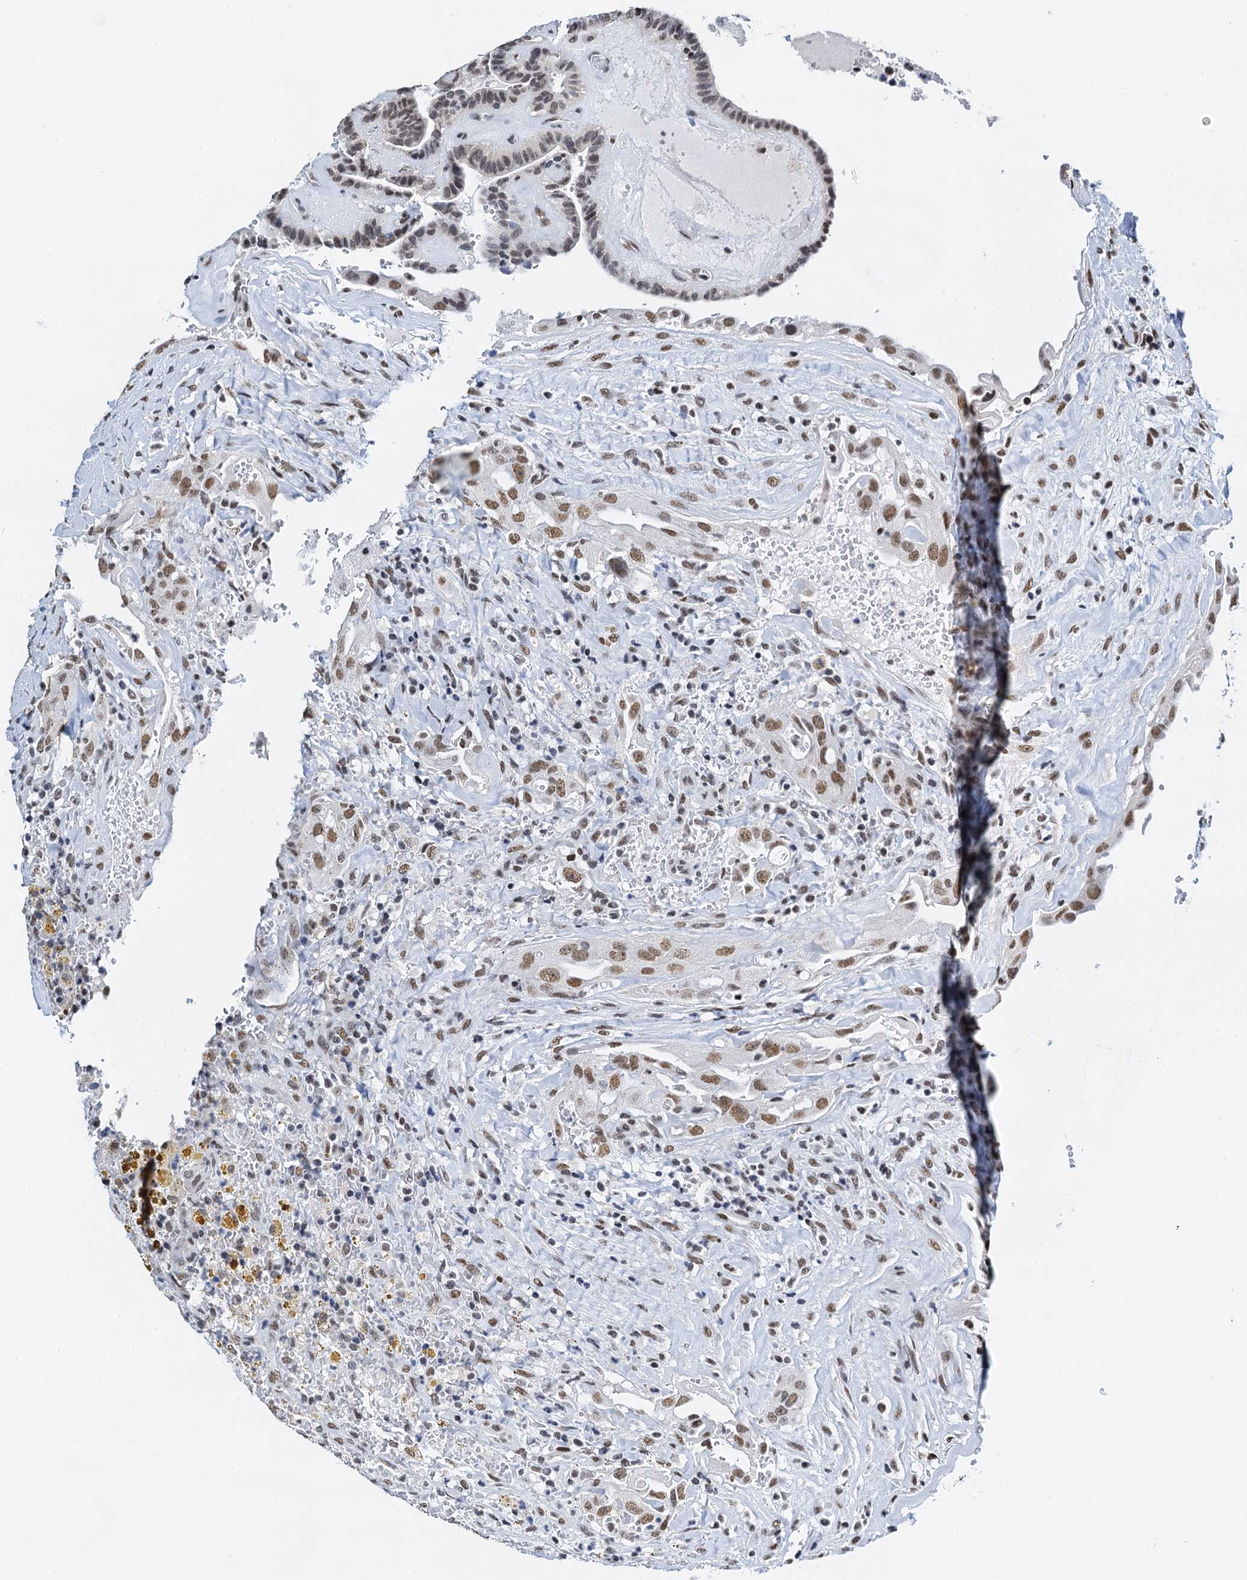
{"staining": {"intensity": "moderate", "quantity": ">75%", "location": "nuclear"}, "tissue": "thyroid cancer", "cell_type": "Tumor cells", "image_type": "cancer", "snomed": [{"axis": "morphology", "description": "Papillary adenocarcinoma, NOS"}, {"axis": "topography", "description": "Thyroid gland"}], "caption": "Immunohistochemistry of human papillary adenocarcinoma (thyroid) demonstrates medium levels of moderate nuclear positivity in about >75% of tumor cells. Immunohistochemistry (ihc) stains the protein of interest in brown and the nuclei are stained blue.", "gene": "SLTM", "patient": {"sex": "male", "age": 77}}